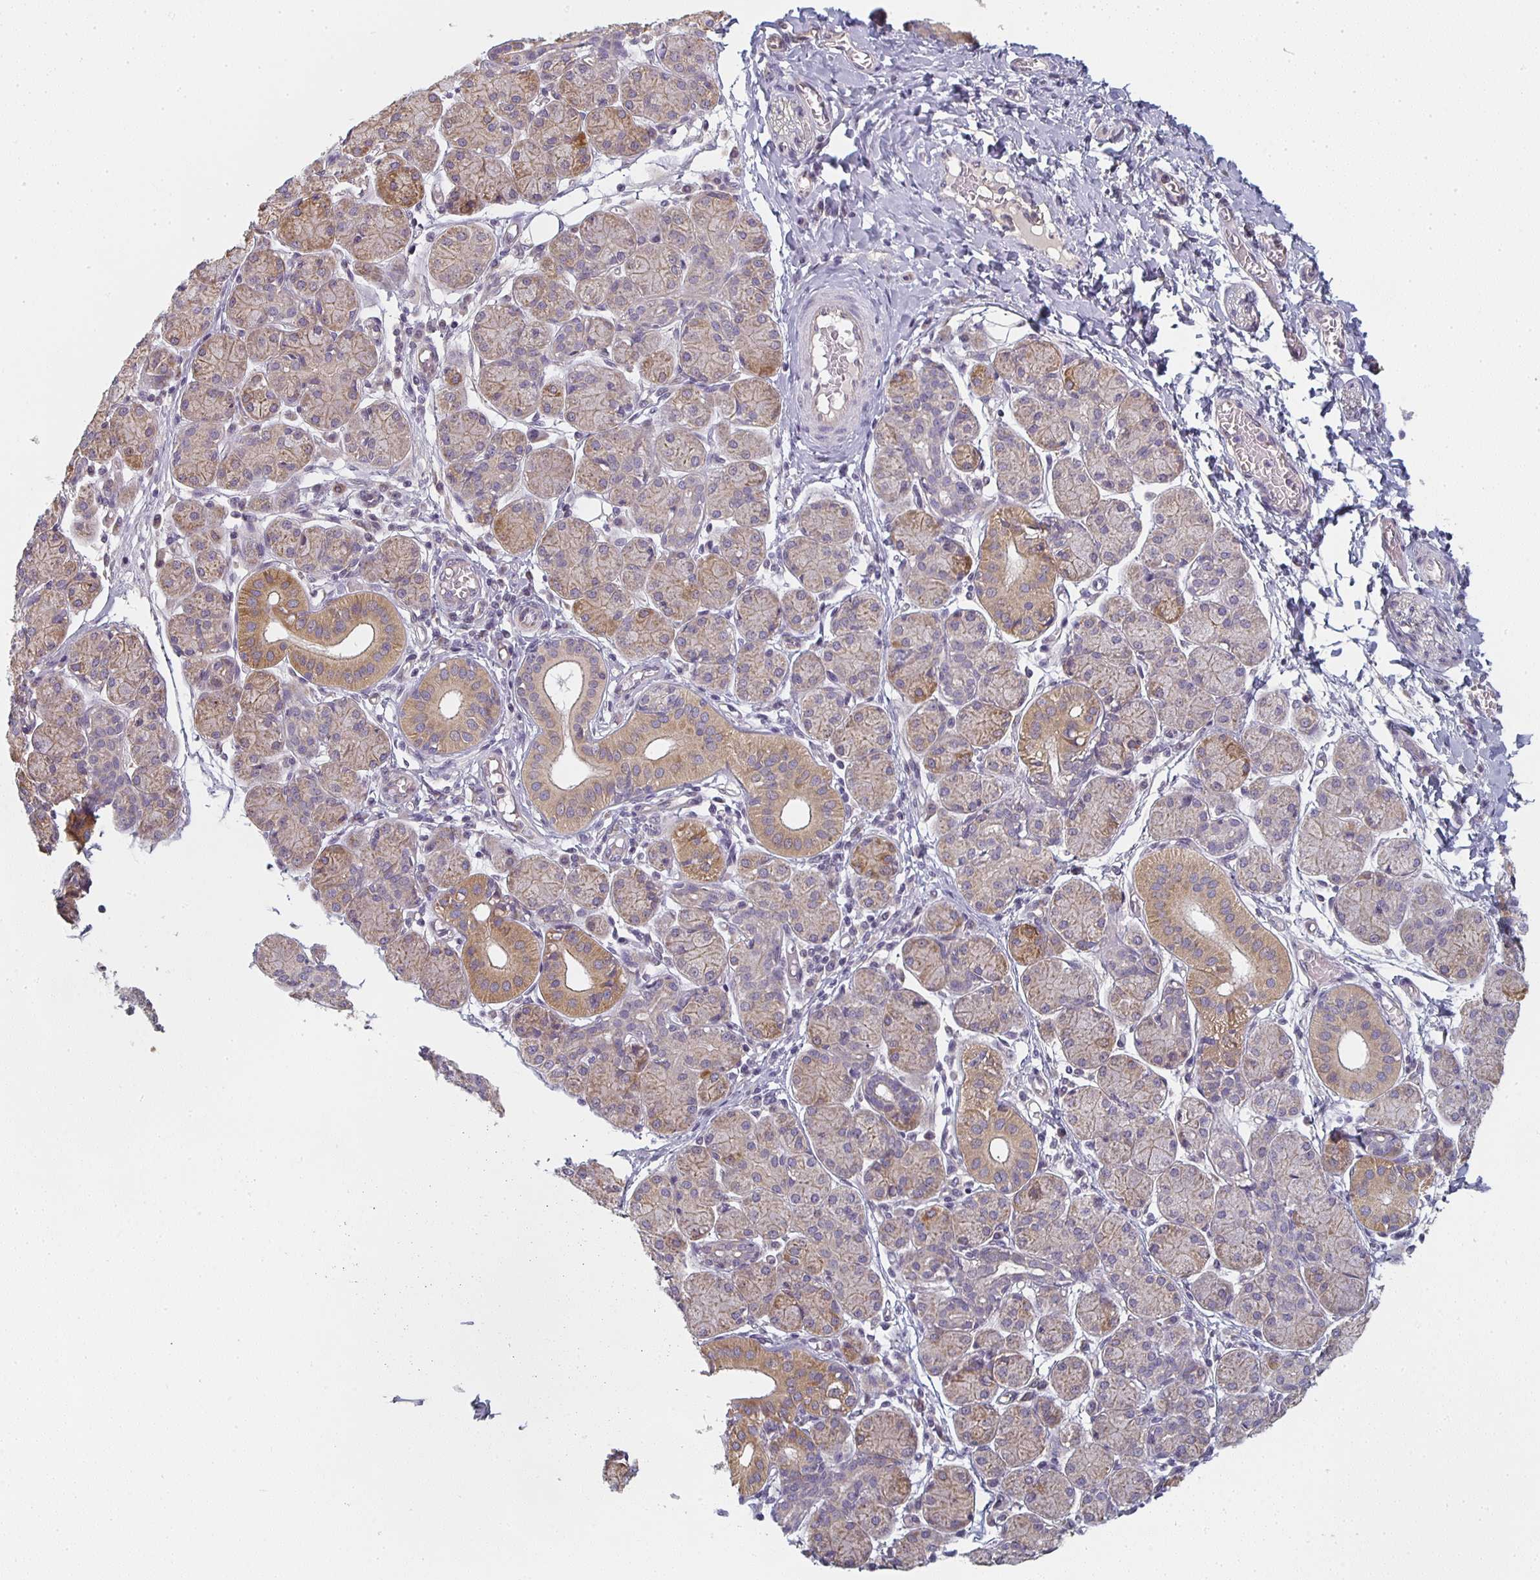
{"staining": {"intensity": "moderate", "quantity": "25%-75%", "location": "cytoplasmic/membranous"}, "tissue": "salivary gland", "cell_type": "Glandular cells", "image_type": "normal", "snomed": [{"axis": "morphology", "description": "Normal tissue, NOS"}, {"axis": "morphology", "description": "Inflammation, NOS"}, {"axis": "topography", "description": "Lymph node"}, {"axis": "topography", "description": "Salivary gland"}], "caption": "Immunohistochemical staining of normal salivary gland shows 25%-75% levels of moderate cytoplasmic/membranous protein positivity in approximately 25%-75% of glandular cells.", "gene": "CTHRC1", "patient": {"sex": "male", "age": 3}}